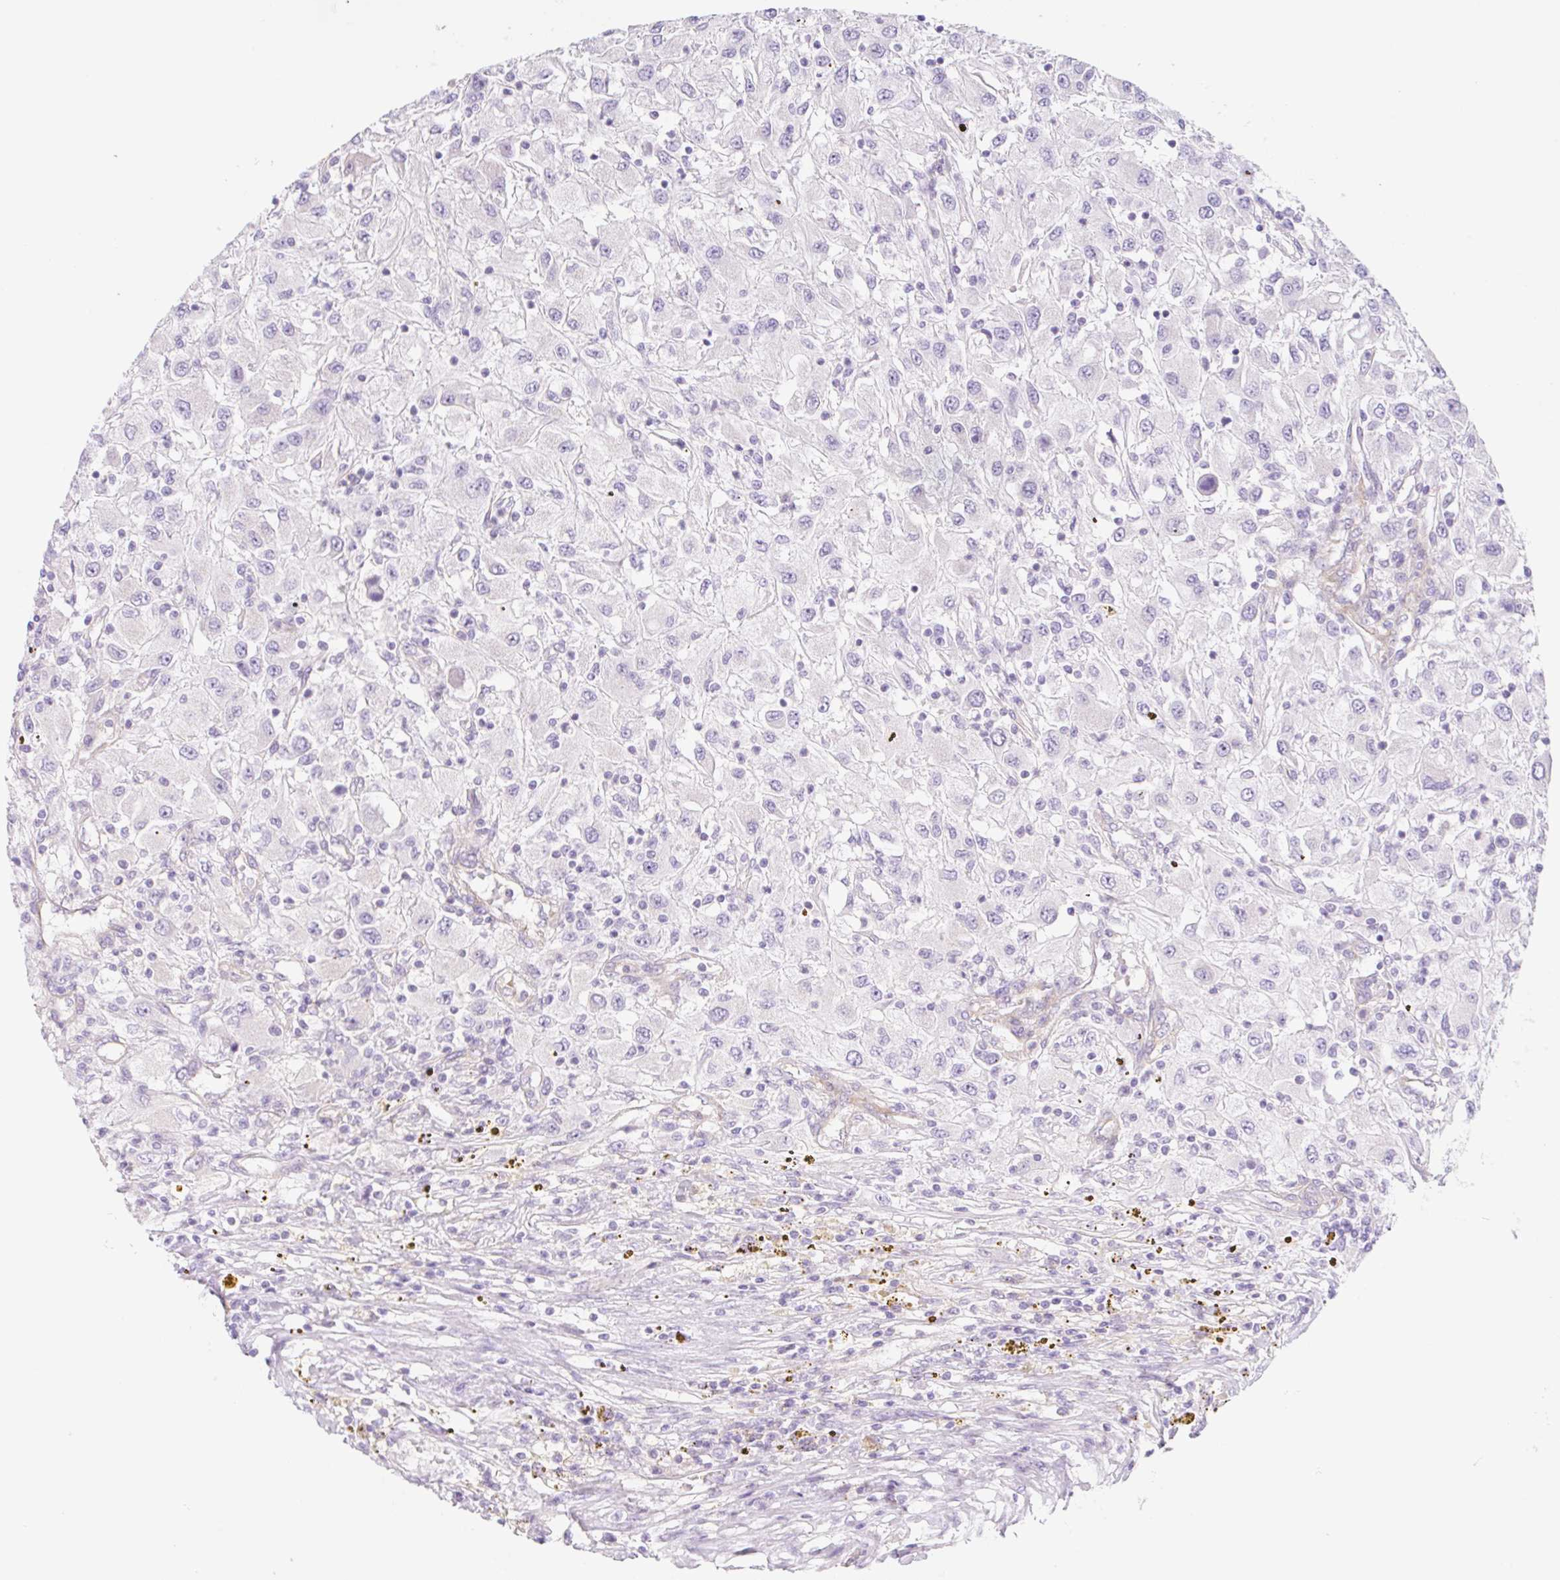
{"staining": {"intensity": "negative", "quantity": "none", "location": "none"}, "tissue": "renal cancer", "cell_type": "Tumor cells", "image_type": "cancer", "snomed": [{"axis": "morphology", "description": "Adenocarcinoma, NOS"}, {"axis": "topography", "description": "Kidney"}], "caption": "An immunohistochemistry (IHC) image of adenocarcinoma (renal) is shown. There is no staining in tumor cells of adenocarcinoma (renal). (Stains: DAB immunohistochemistry (IHC) with hematoxylin counter stain, Microscopy: brightfield microscopy at high magnification).", "gene": "LYVE1", "patient": {"sex": "female", "age": 67}}